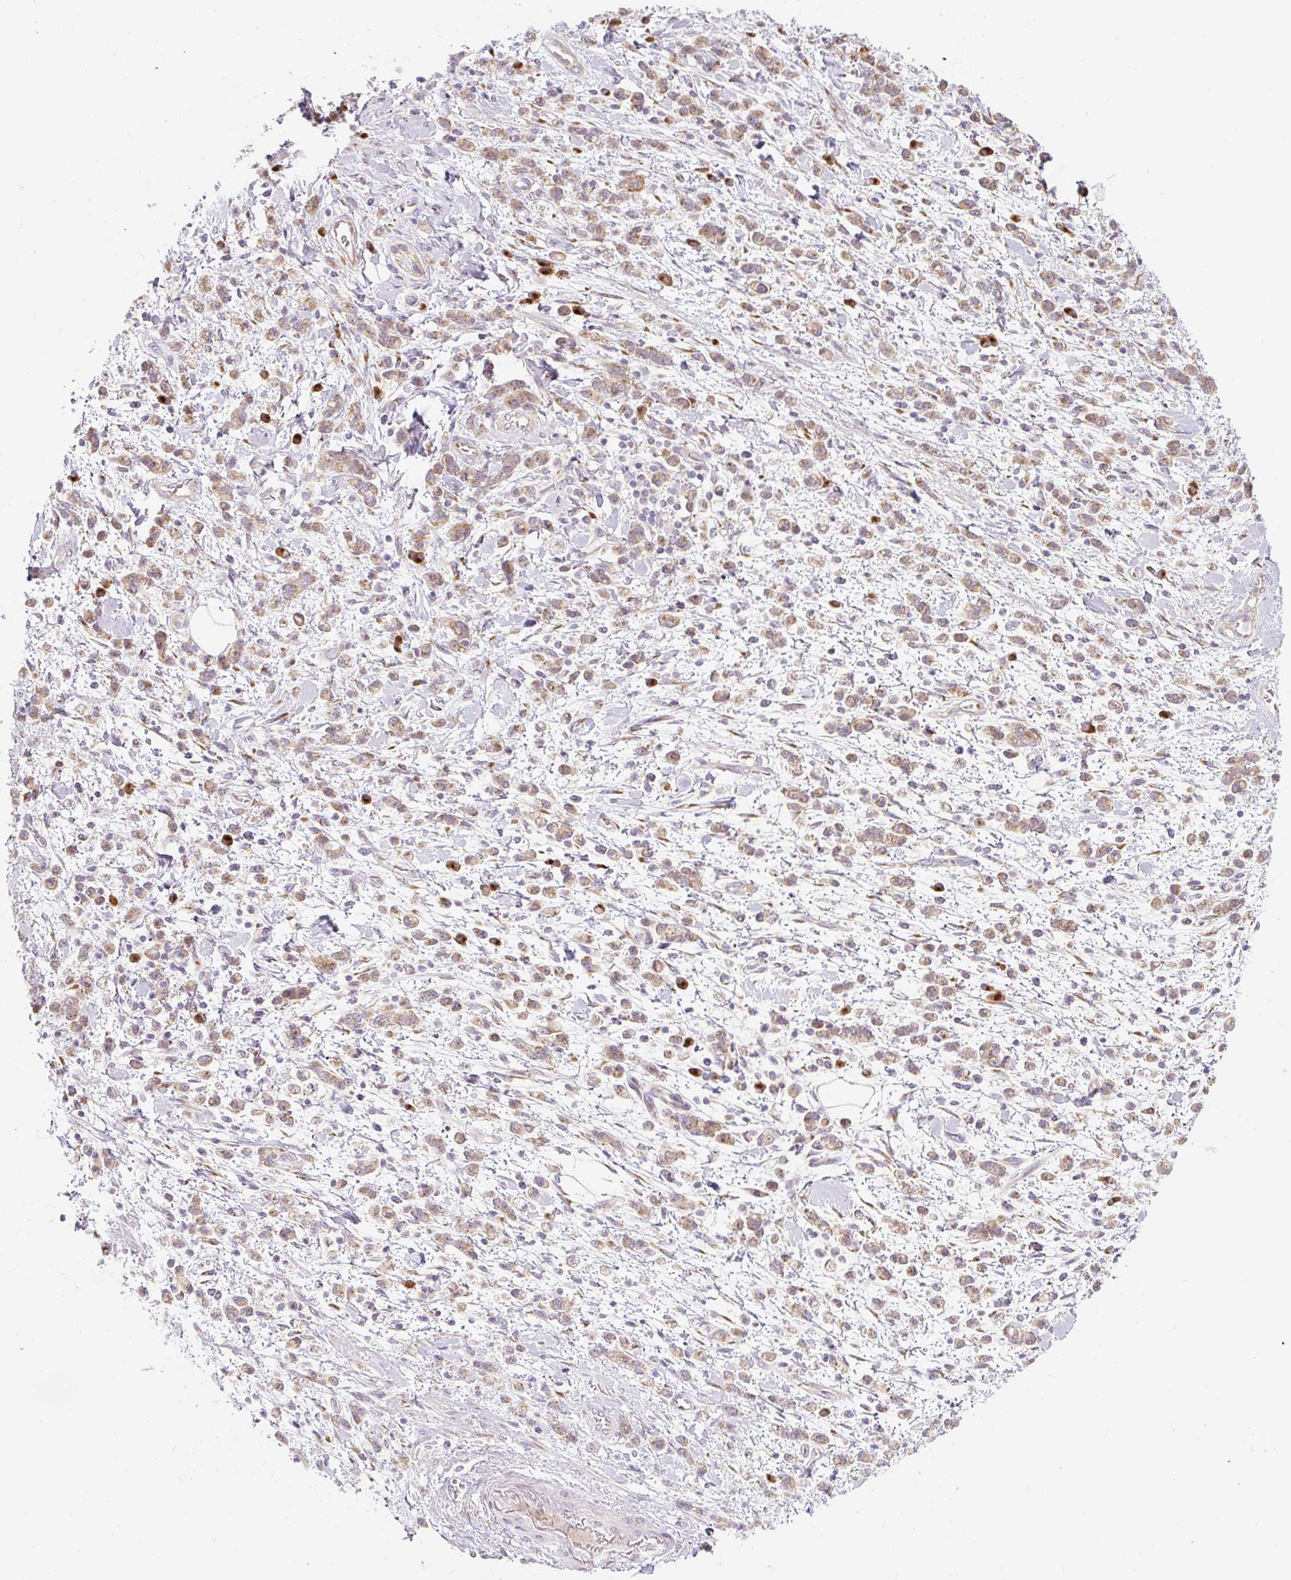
{"staining": {"intensity": "moderate", "quantity": ">75%", "location": "cytoplasmic/membranous"}, "tissue": "stomach cancer", "cell_type": "Tumor cells", "image_type": "cancer", "snomed": [{"axis": "morphology", "description": "Adenocarcinoma, NOS"}, {"axis": "topography", "description": "Stomach"}], "caption": "A brown stain highlights moderate cytoplasmic/membranous expression of a protein in stomach cancer tumor cells. (Stains: DAB (3,3'-diaminobenzidine) in brown, nuclei in blue, Microscopy: brightfield microscopy at high magnification).", "gene": "MLX", "patient": {"sex": "male", "age": 76}}